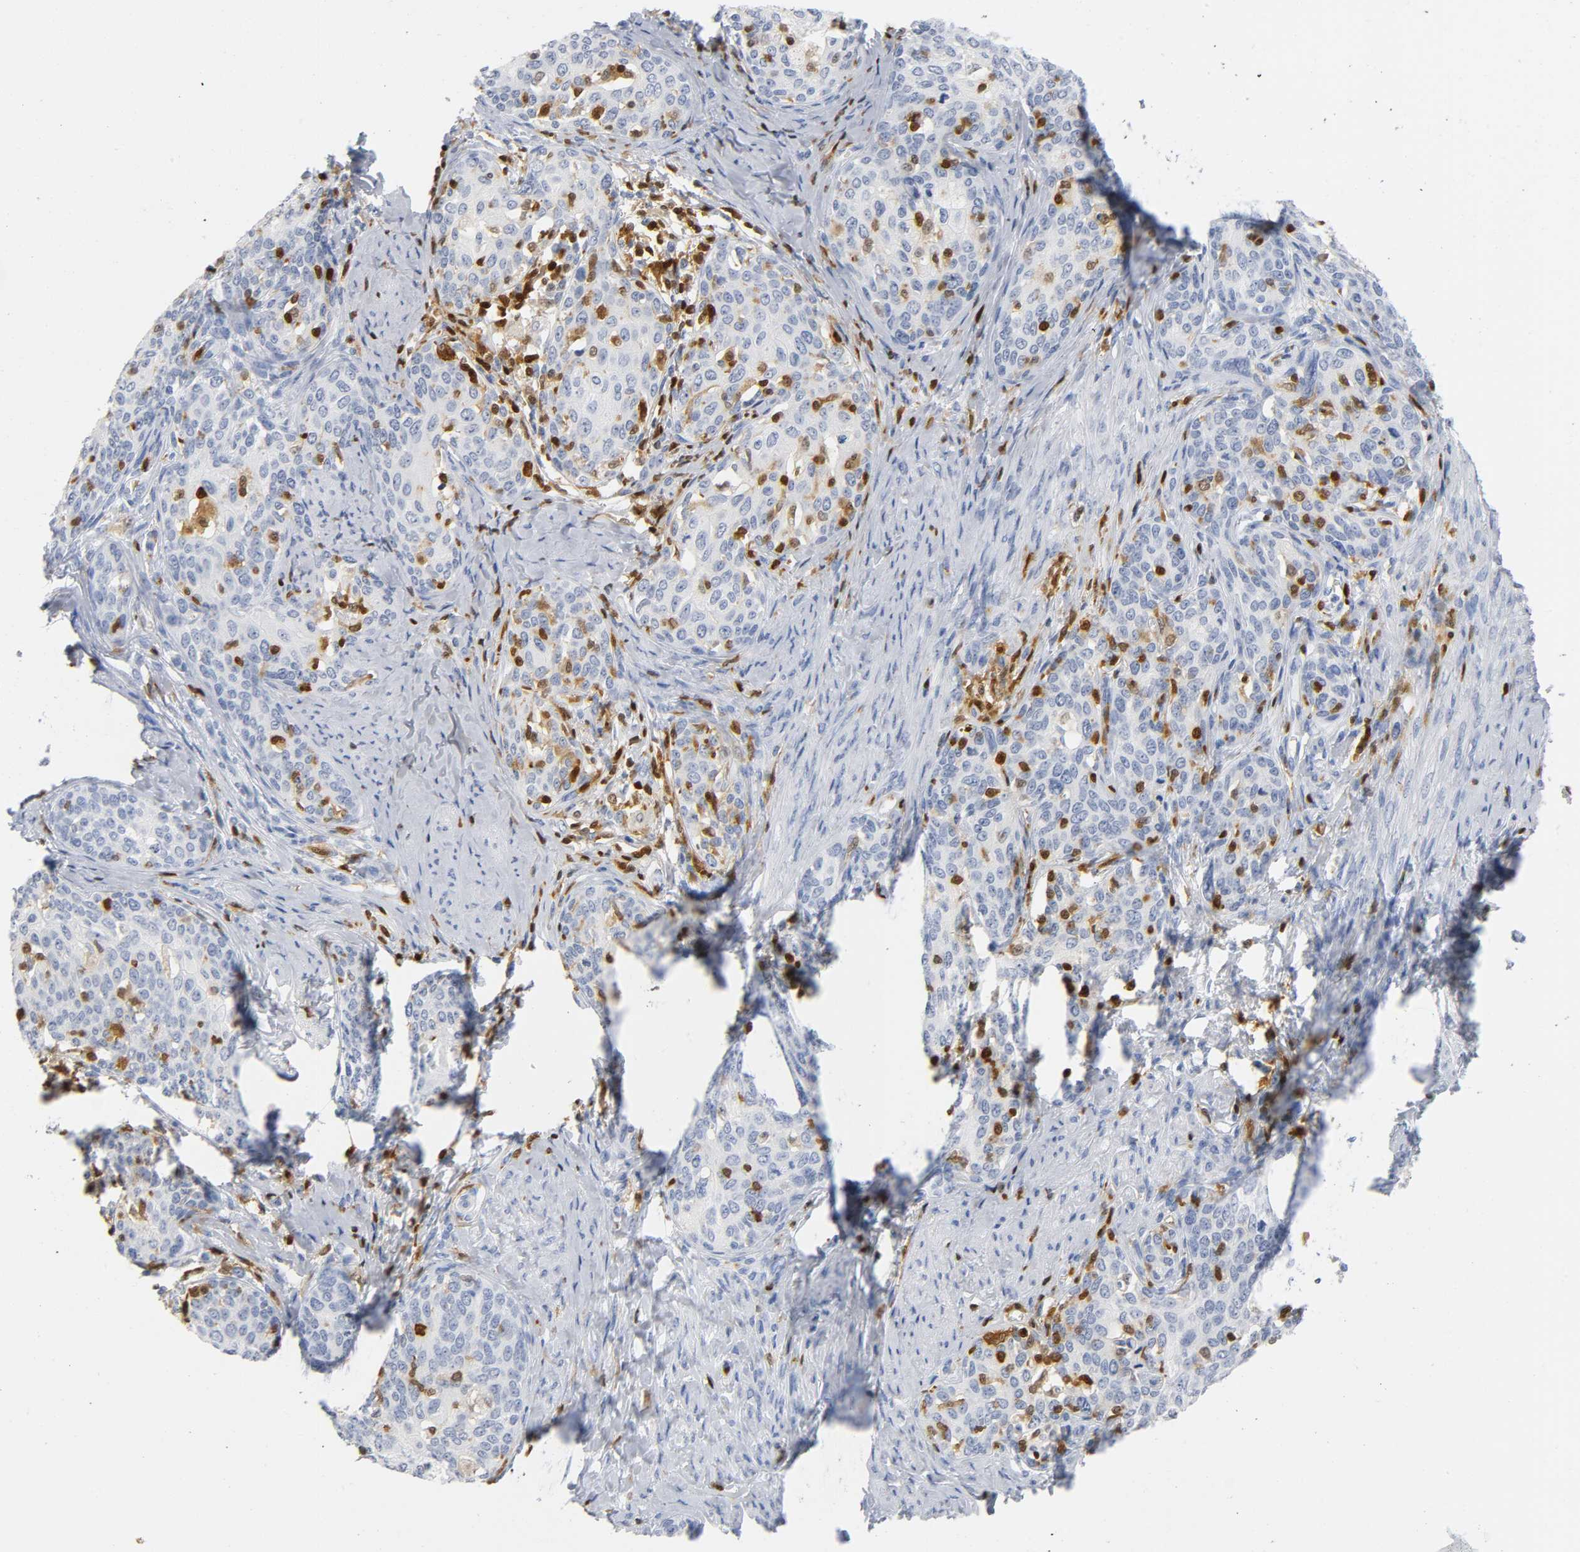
{"staining": {"intensity": "negative", "quantity": "none", "location": "none"}, "tissue": "cervical cancer", "cell_type": "Tumor cells", "image_type": "cancer", "snomed": [{"axis": "morphology", "description": "Squamous cell carcinoma, NOS"}, {"axis": "morphology", "description": "Adenocarcinoma, NOS"}, {"axis": "topography", "description": "Cervix"}], "caption": "Cervical adenocarcinoma stained for a protein using IHC displays no positivity tumor cells.", "gene": "DOK2", "patient": {"sex": "female", "age": 52}}